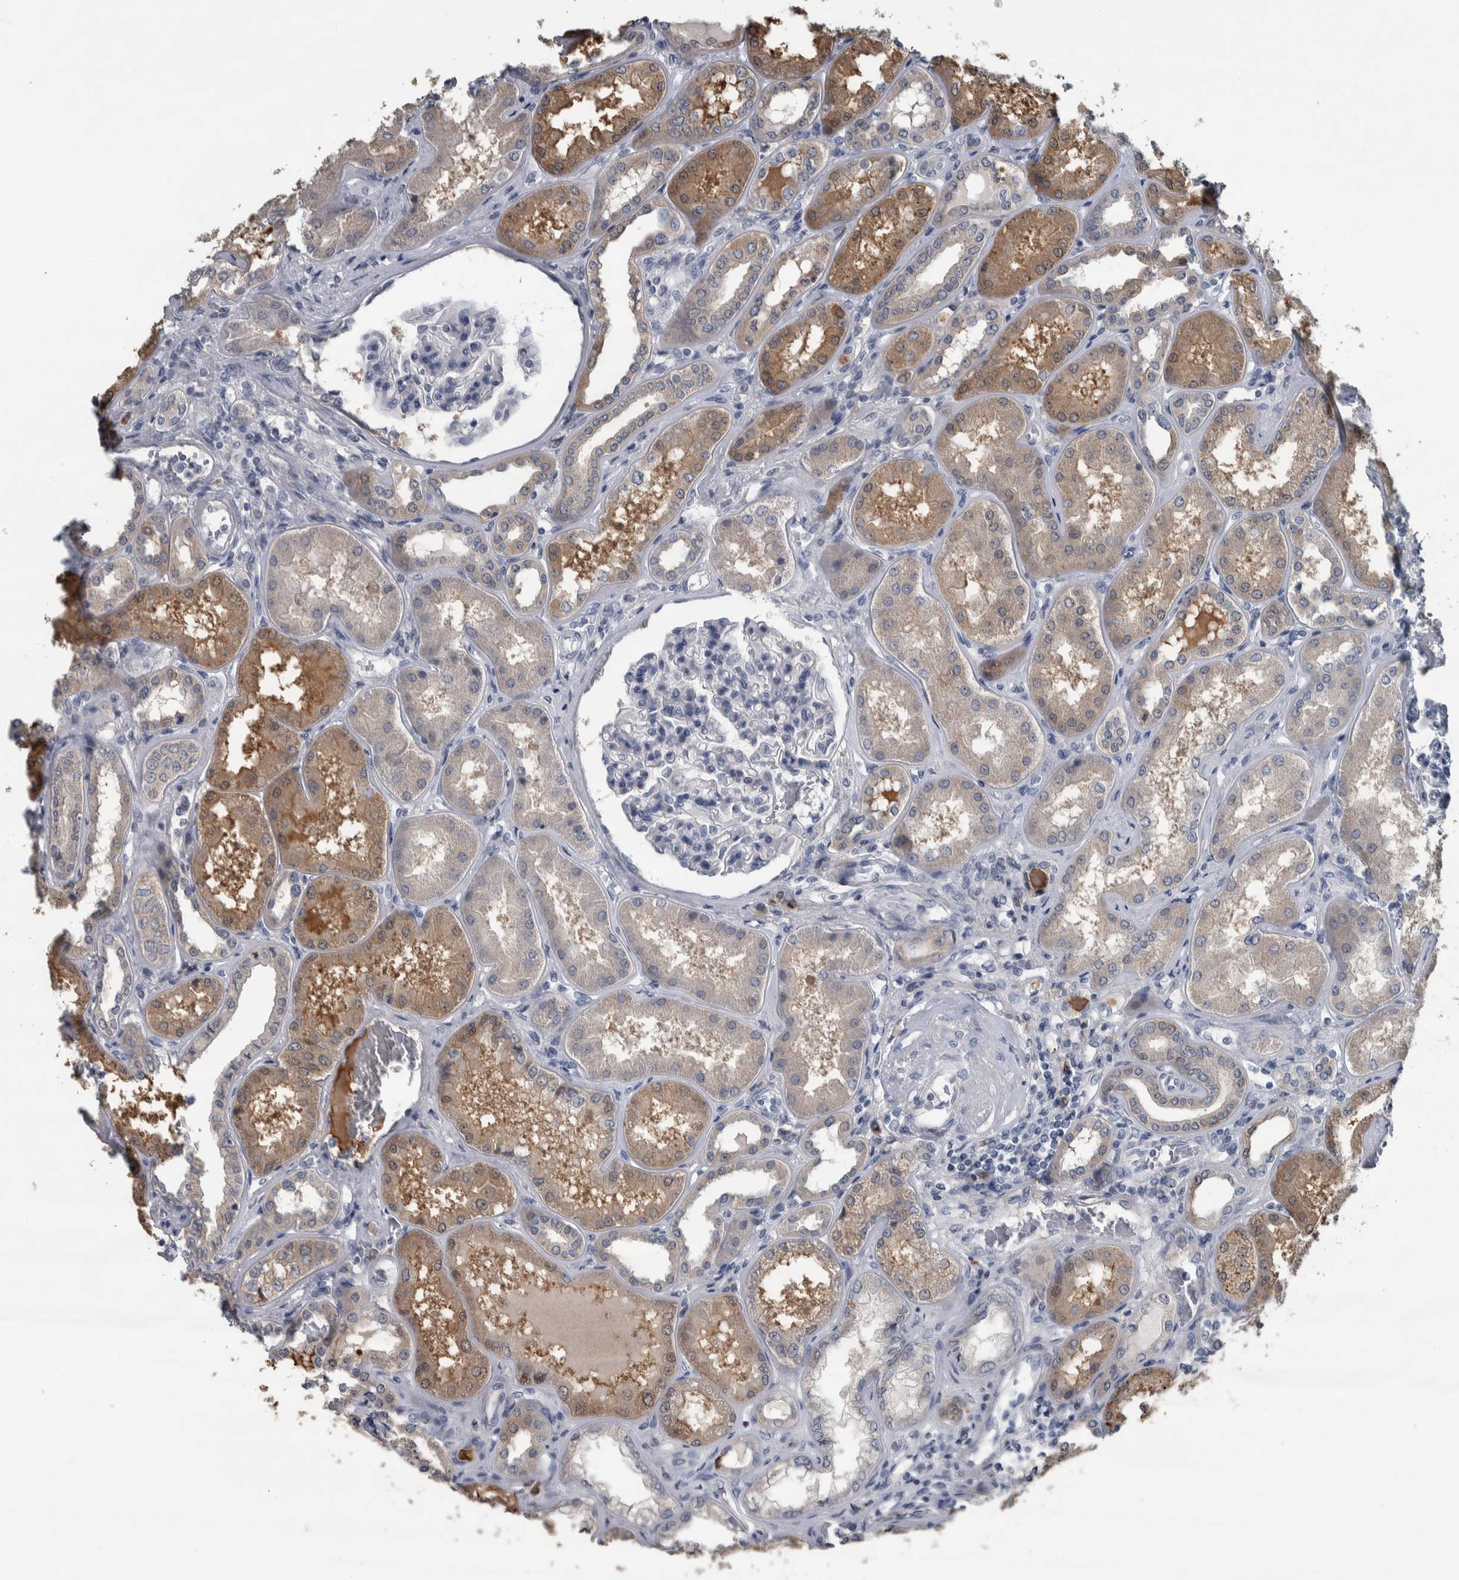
{"staining": {"intensity": "negative", "quantity": "none", "location": "none"}, "tissue": "kidney", "cell_type": "Cells in glomeruli", "image_type": "normal", "snomed": [{"axis": "morphology", "description": "Normal tissue, NOS"}, {"axis": "topography", "description": "Kidney"}], "caption": "Protein analysis of unremarkable kidney displays no significant expression in cells in glomeruli. (DAB (3,3'-diaminobenzidine) immunohistochemistry, high magnification).", "gene": "CAVIN4", "patient": {"sex": "female", "age": 56}}